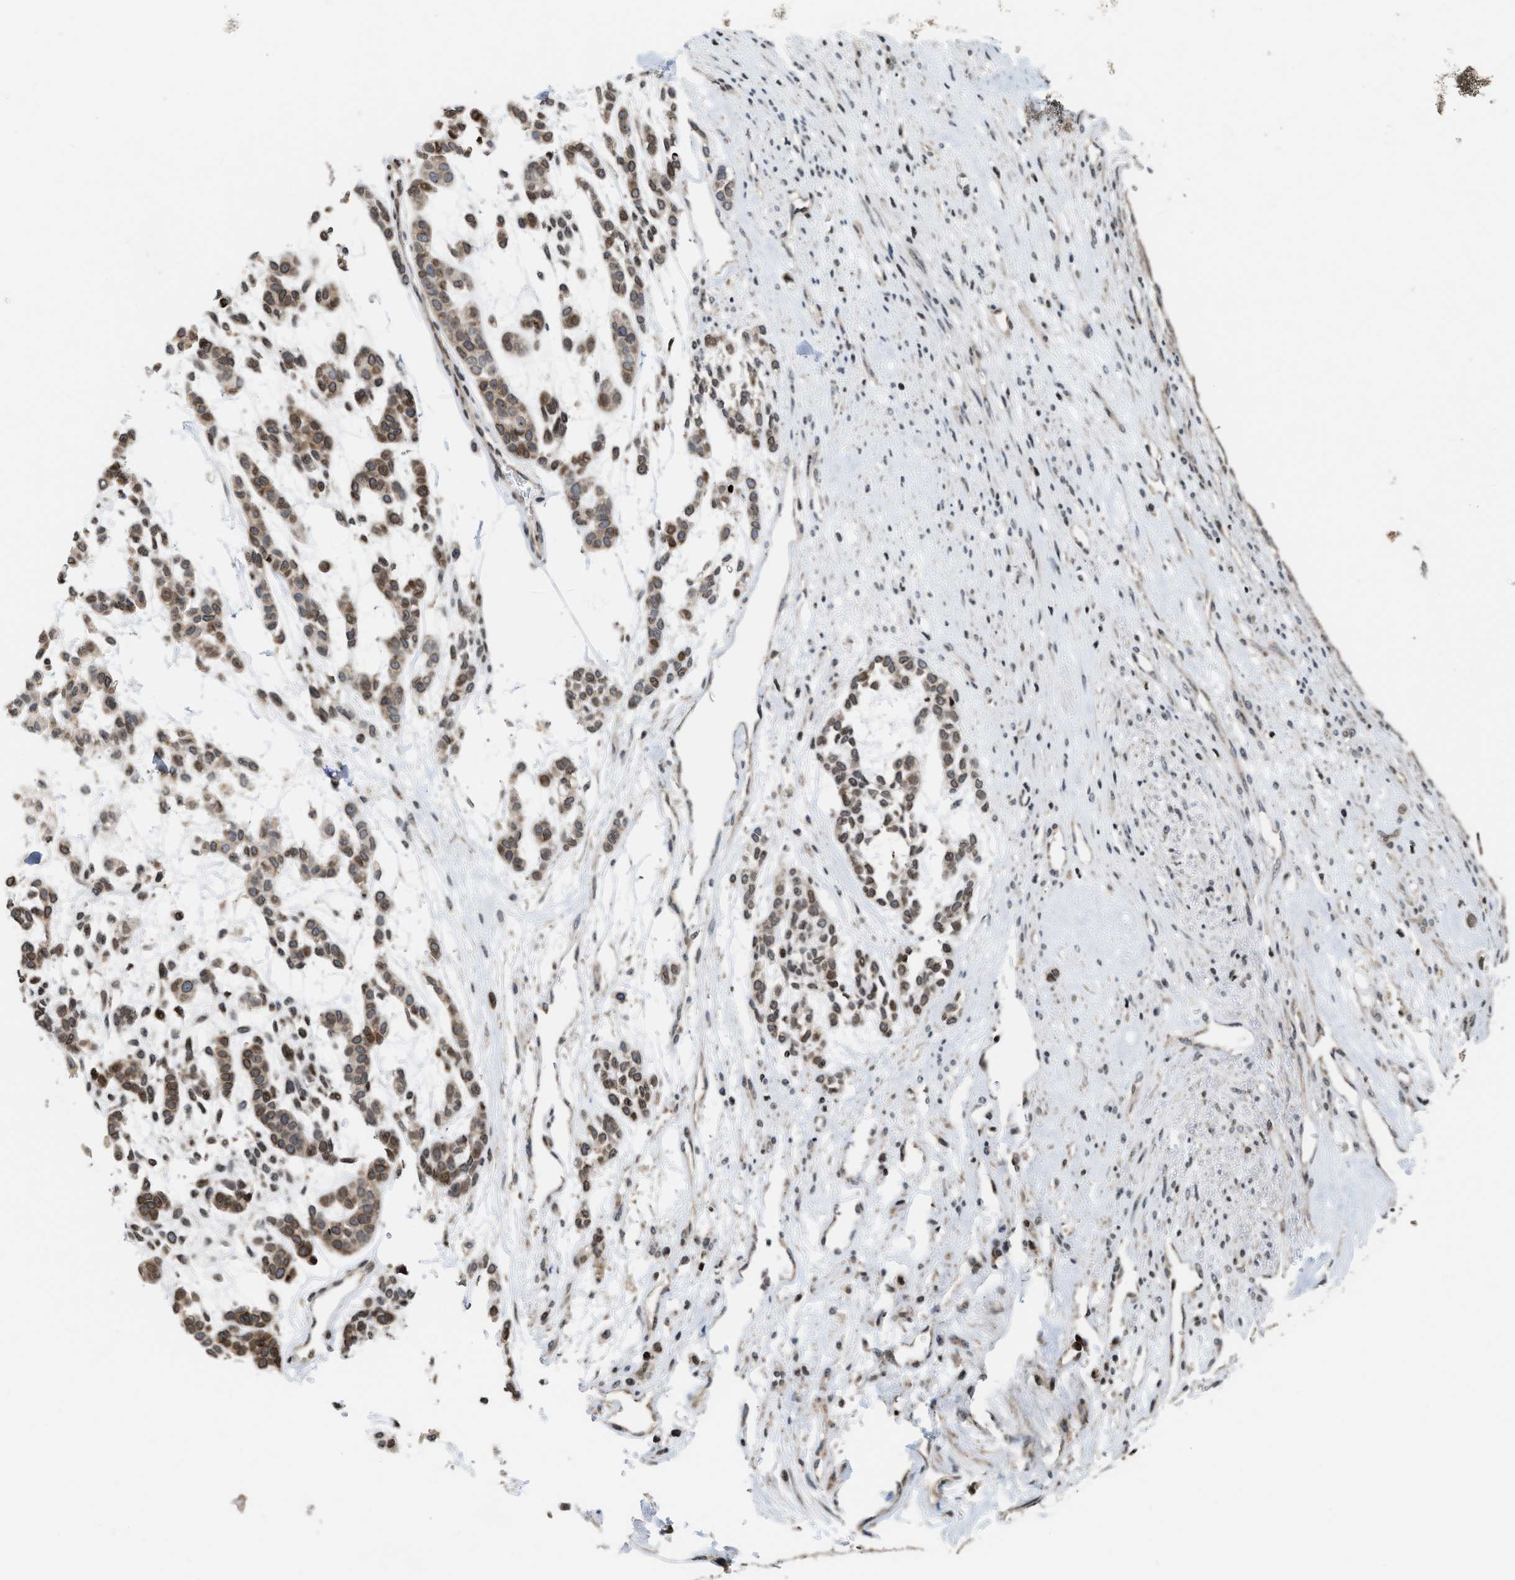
{"staining": {"intensity": "moderate", "quantity": ">75%", "location": "cytoplasmic/membranous"}, "tissue": "head and neck cancer", "cell_type": "Tumor cells", "image_type": "cancer", "snomed": [{"axis": "morphology", "description": "Adenocarcinoma, NOS"}, {"axis": "morphology", "description": "Adenoma, NOS"}, {"axis": "topography", "description": "Head-Neck"}], "caption": "The micrograph displays immunohistochemical staining of adenoma (head and neck). There is moderate cytoplasmic/membranous staining is seen in approximately >75% of tumor cells.", "gene": "PDZD2", "patient": {"sex": "female", "age": 55}}